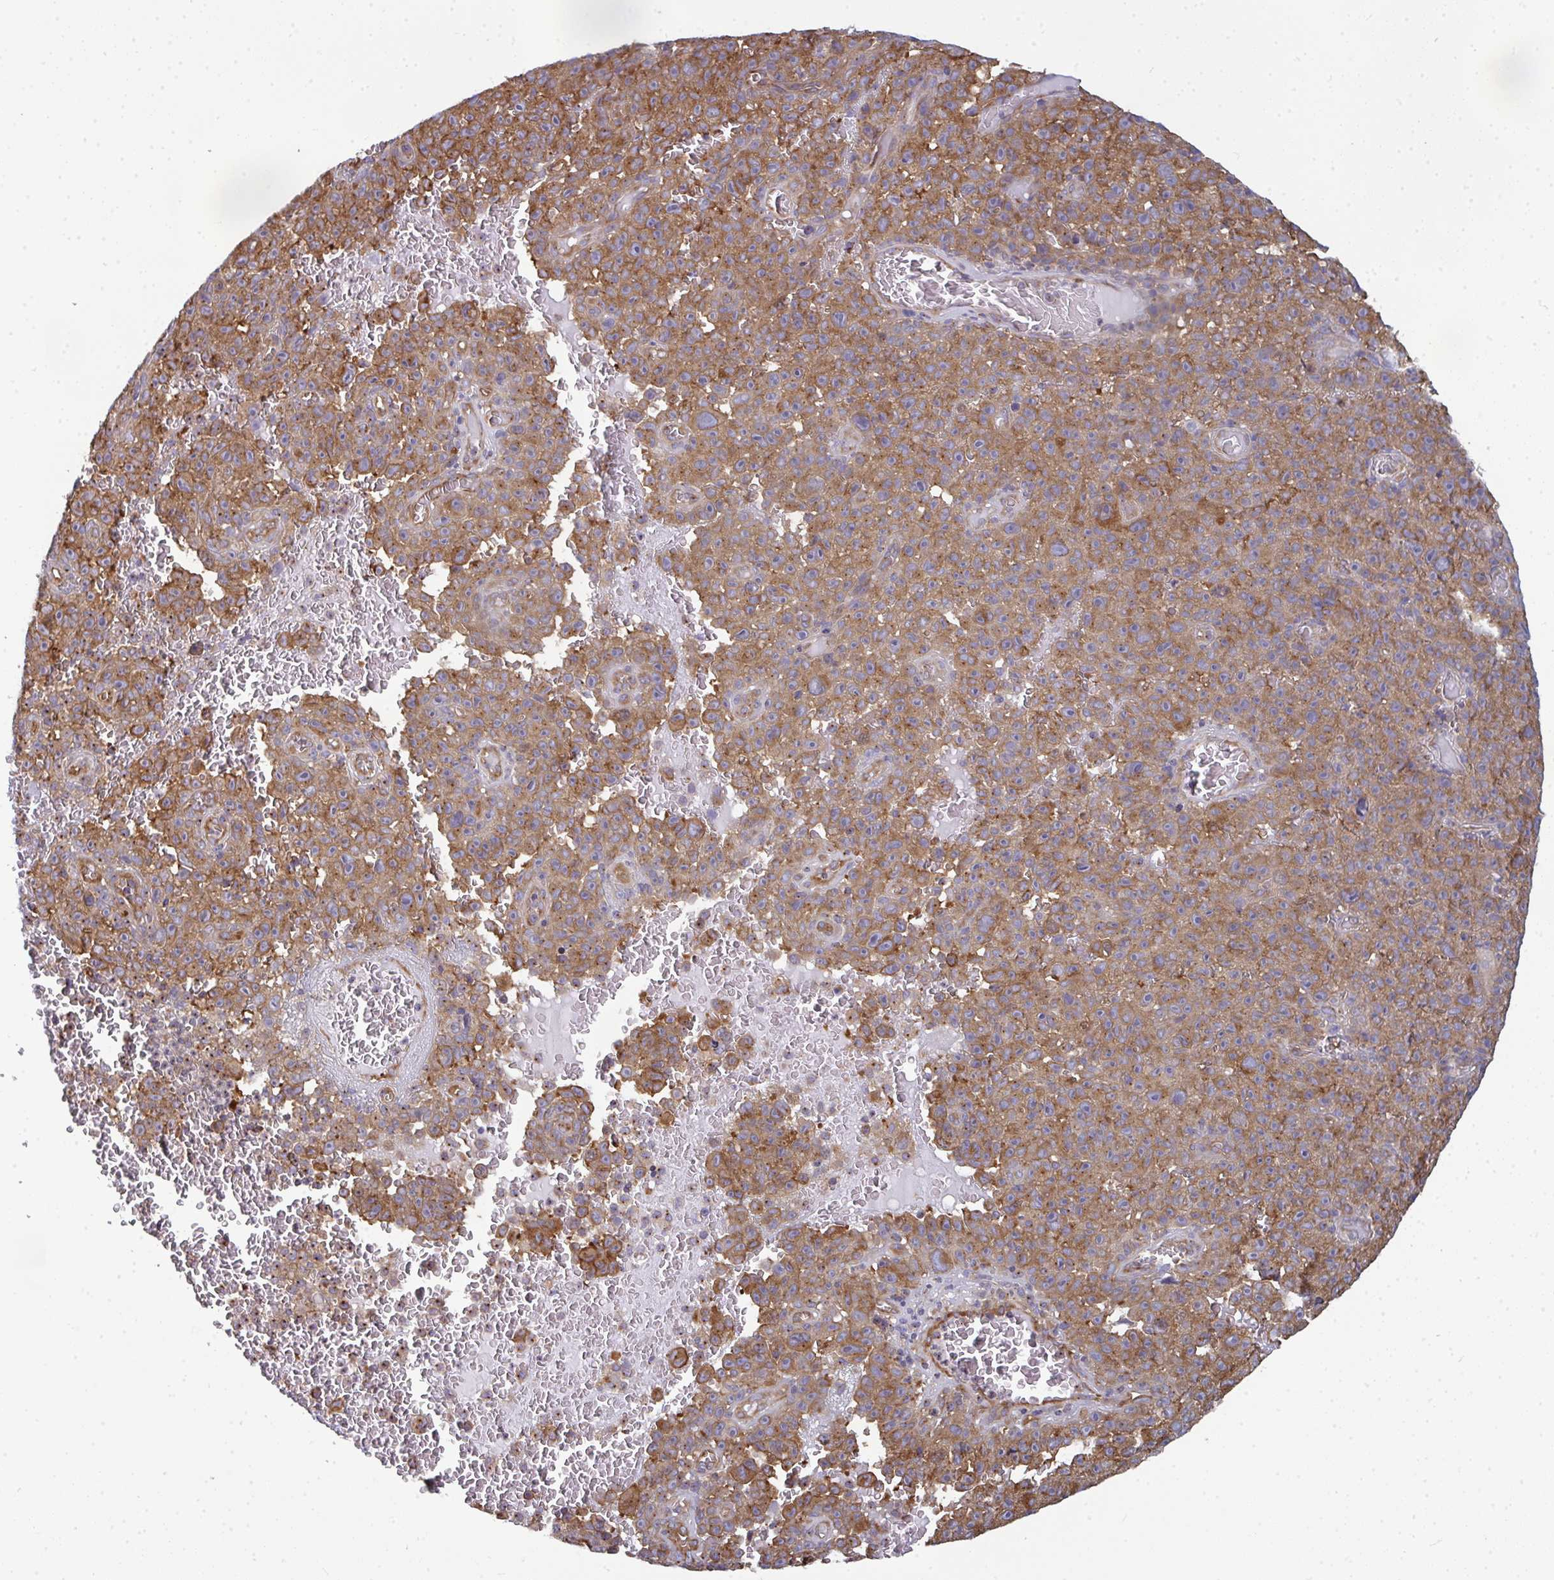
{"staining": {"intensity": "moderate", "quantity": ">75%", "location": "cytoplasmic/membranous"}, "tissue": "melanoma", "cell_type": "Tumor cells", "image_type": "cancer", "snomed": [{"axis": "morphology", "description": "Malignant melanoma, NOS"}, {"axis": "topography", "description": "Skin"}], "caption": "Immunohistochemistry histopathology image of neoplastic tissue: human malignant melanoma stained using immunohistochemistry displays medium levels of moderate protein expression localized specifically in the cytoplasmic/membranous of tumor cells, appearing as a cytoplasmic/membranous brown color.", "gene": "DYNC1I2", "patient": {"sex": "female", "age": 82}}